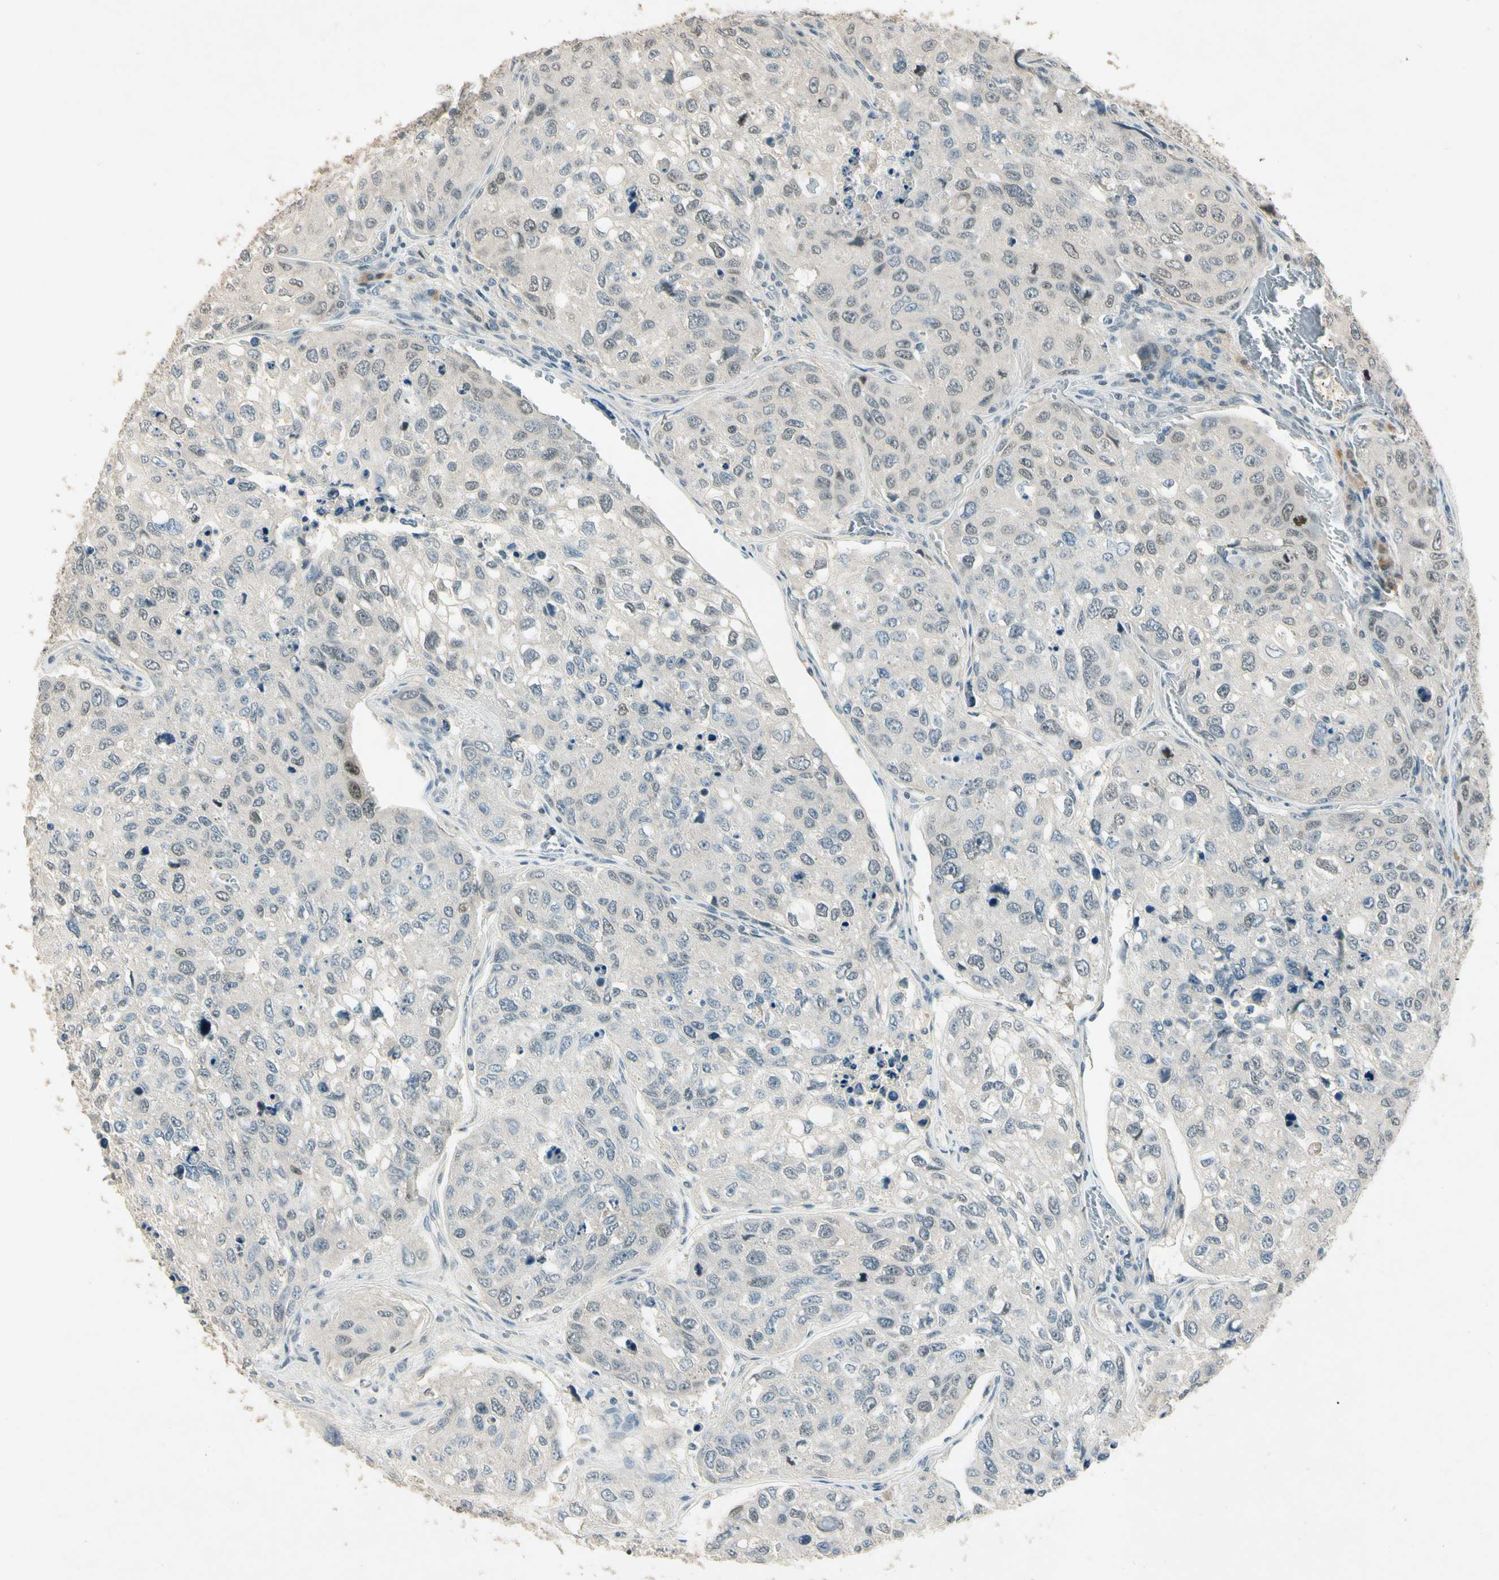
{"staining": {"intensity": "weak", "quantity": "25%-75%", "location": "nuclear"}, "tissue": "urothelial cancer", "cell_type": "Tumor cells", "image_type": "cancer", "snomed": [{"axis": "morphology", "description": "Urothelial carcinoma, High grade"}, {"axis": "topography", "description": "Lymph node"}, {"axis": "topography", "description": "Urinary bladder"}], "caption": "Immunohistochemical staining of human urothelial cancer reveals weak nuclear protein positivity in approximately 25%-75% of tumor cells.", "gene": "ZBTB4", "patient": {"sex": "male", "age": 51}}